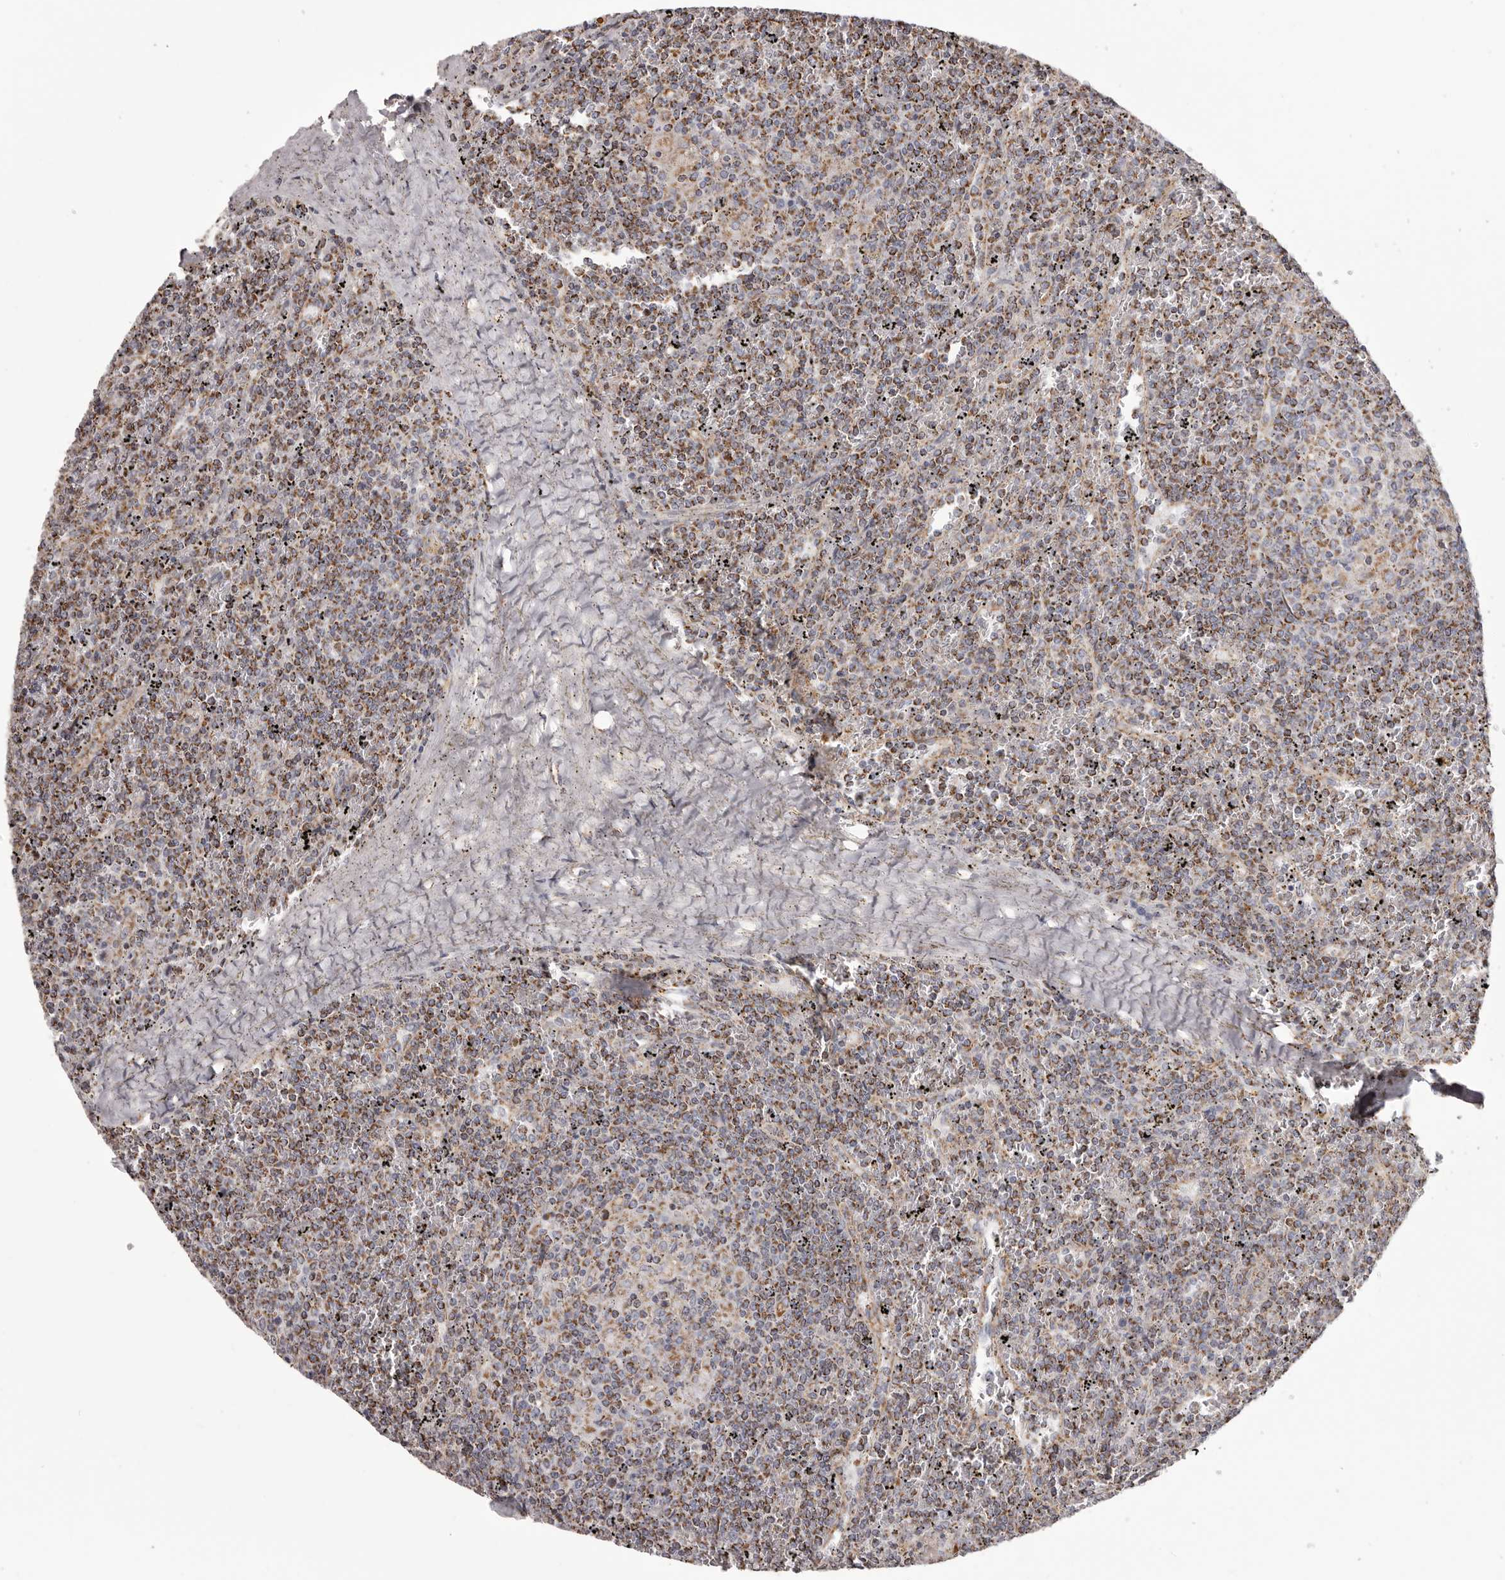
{"staining": {"intensity": "moderate", "quantity": ">75%", "location": "cytoplasmic/membranous"}, "tissue": "lymphoma", "cell_type": "Tumor cells", "image_type": "cancer", "snomed": [{"axis": "morphology", "description": "Malignant lymphoma, non-Hodgkin's type, Low grade"}, {"axis": "topography", "description": "Spleen"}], "caption": "Lymphoma tissue displays moderate cytoplasmic/membranous staining in about >75% of tumor cells, visualized by immunohistochemistry.", "gene": "CHRM2", "patient": {"sex": "female", "age": 19}}